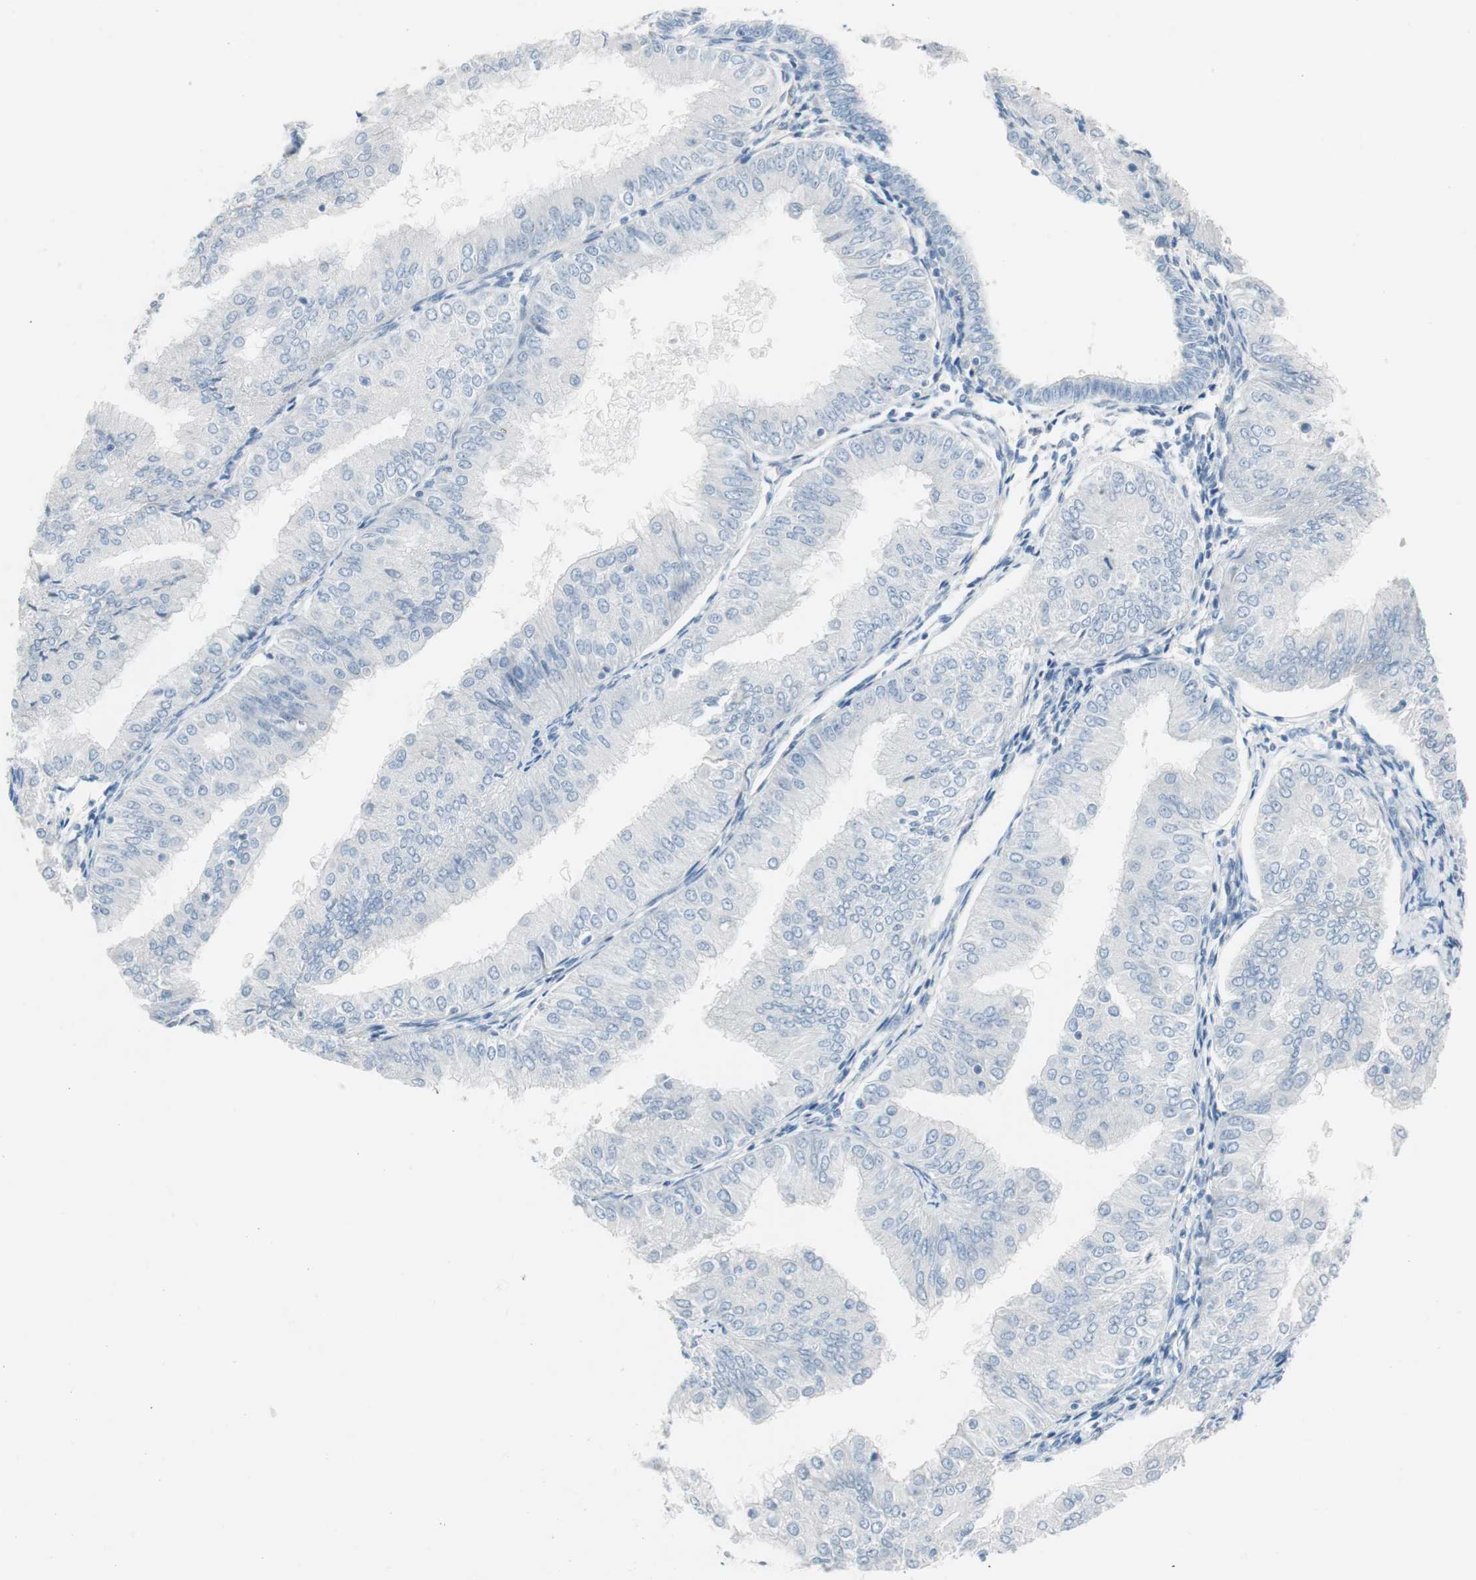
{"staining": {"intensity": "strong", "quantity": "<25%", "location": "nuclear"}, "tissue": "endometrial cancer", "cell_type": "Tumor cells", "image_type": "cancer", "snomed": [{"axis": "morphology", "description": "Adenocarcinoma, NOS"}, {"axis": "topography", "description": "Endometrium"}], "caption": "Immunohistochemistry (IHC) of endometrial adenocarcinoma shows medium levels of strong nuclear staining in approximately <25% of tumor cells. (DAB IHC, brown staining for protein, blue staining for nuclei).", "gene": "FOSL1", "patient": {"sex": "female", "age": 53}}